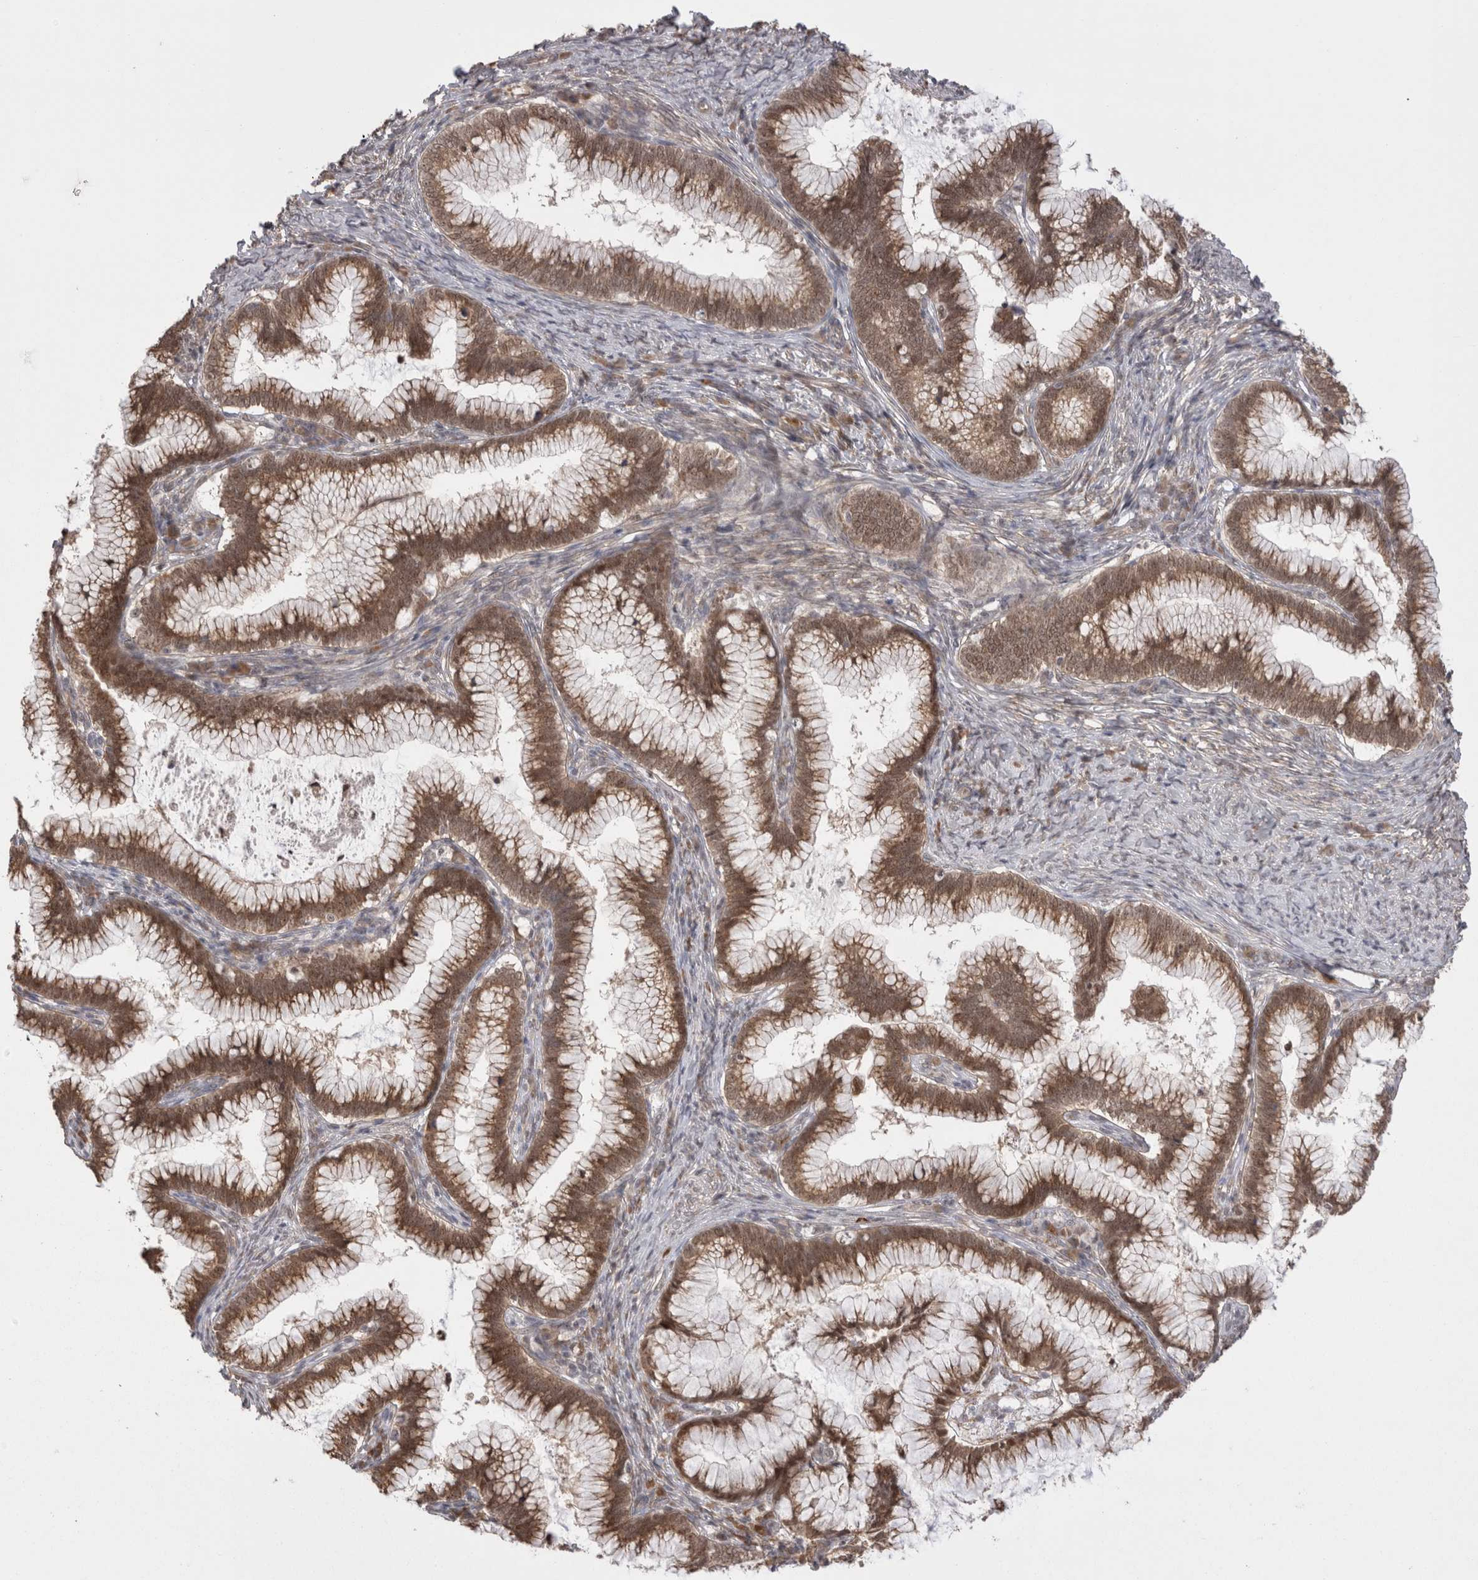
{"staining": {"intensity": "moderate", "quantity": ">75%", "location": "cytoplasmic/membranous,nuclear"}, "tissue": "cervical cancer", "cell_type": "Tumor cells", "image_type": "cancer", "snomed": [{"axis": "morphology", "description": "Adenocarcinoma, NOS"}, {"axis": "topography", "description": "Cervix"}], "caption": "About >75% of tumor cells in human cervical adenocarcinoma exhibit moderate cytoplasmic/membranous and nuclear protein expression as visualized by brown immunohistochemical staining.", "gene": "EXOSC4", "patient": {"sex": "female", "age": 36}}